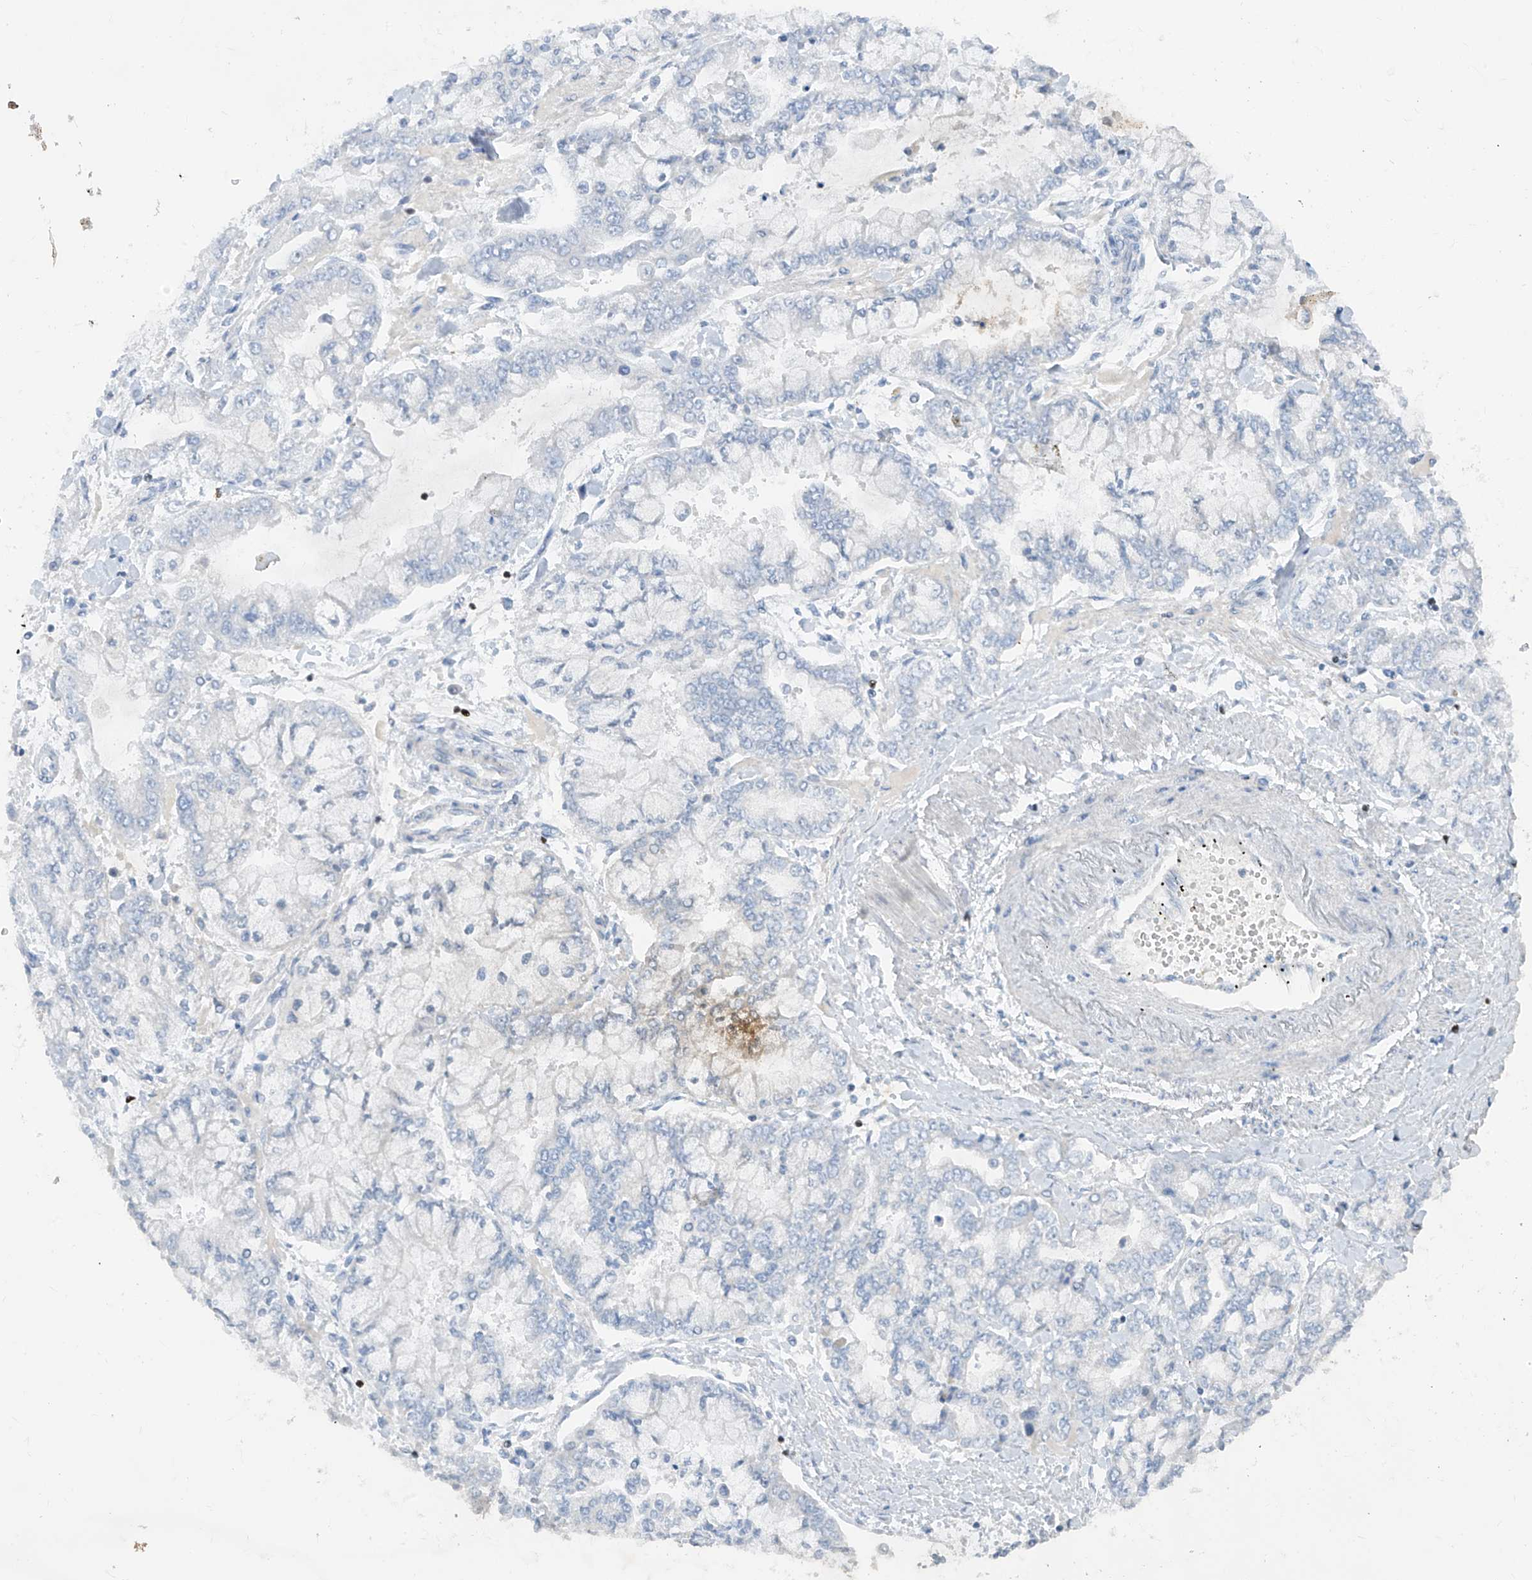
{"staining": {"intensity": "negative", "quantity": "none", "location": "none"}, "tissue": "stomach cancer", "cell_type": "Tumor cells", "image_type": "cancer", "snomed": [{"axis": "morphology", "description": "Normal tissue, NOS"}, {"axis": "morphology", "description": "Adenocarcinoma, NOS"}, {"axis": "topography", "description": "Stomach, upper"}, {"axis": "topography", "description": "Stomach"}], "caption": "This is a micrograph of IHC staining of adenocarcinoma (stomach), which shows no expression in tumor cells. The staining was performed using DAB to visualize the protein expression in brown, while the nuclei were stained in blue with hematoxylin (Magnification: 20x).", "gene": "TBX21", "patient": {"sex": "male", "age": 76}}